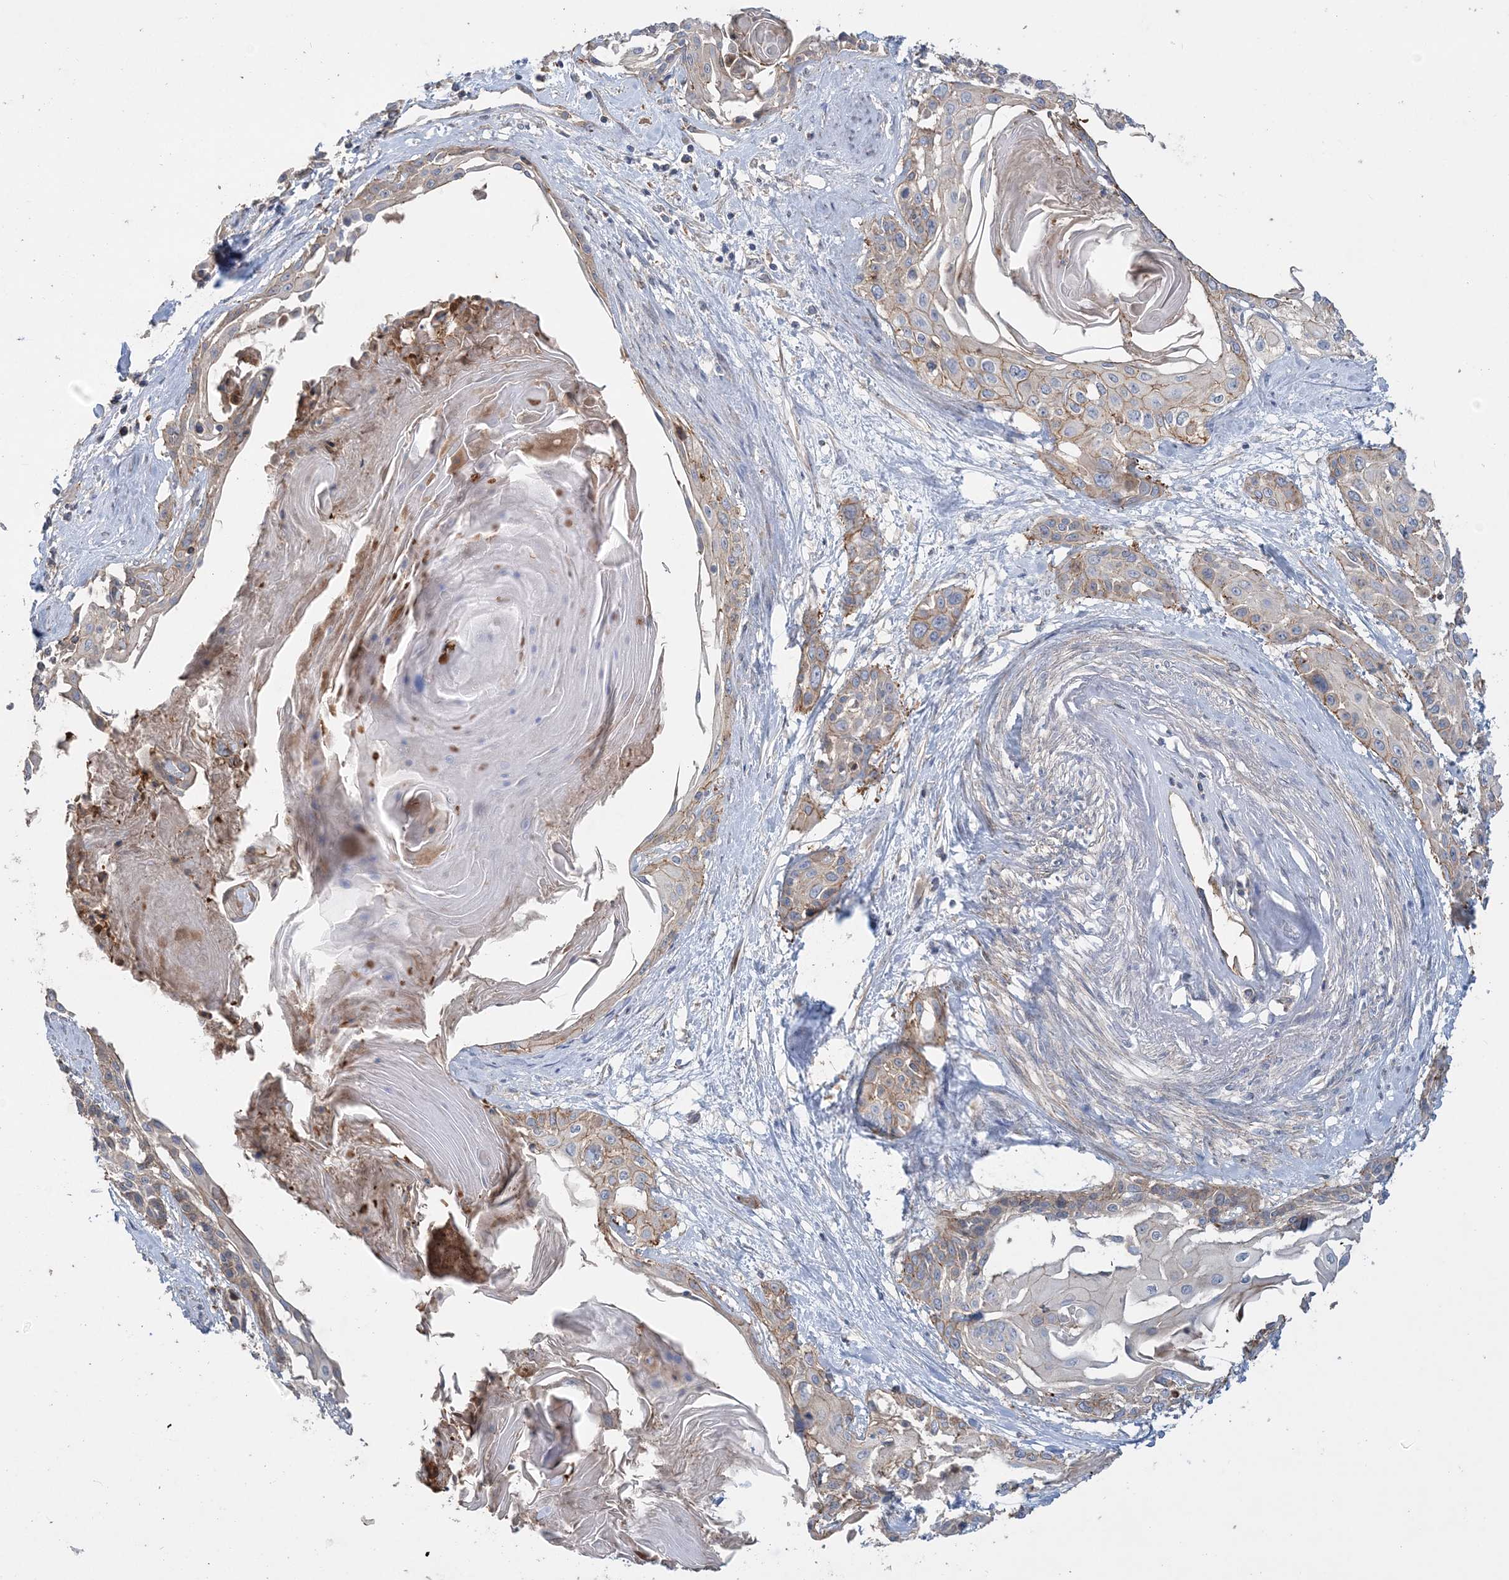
{"staining": {"intensity": "weak", "quantity": "<25%", "location": "cytoplasmic/membranous"}, "tissue": "cervical cancer", "cell_type": "Tumor cells", "image_type": "cancer", "snomed": [{"axis": "morphology", "description": "Squamous cell carcinoma, NOS"}, {"axis": "topography", "description": "Cervix"}], "caption": "Immunohistochemical staining of human cervical cancer shows no significant positivity in tumor cells.", "gene": "PIGC", "patient": {"sex": "female", "age": 57}}